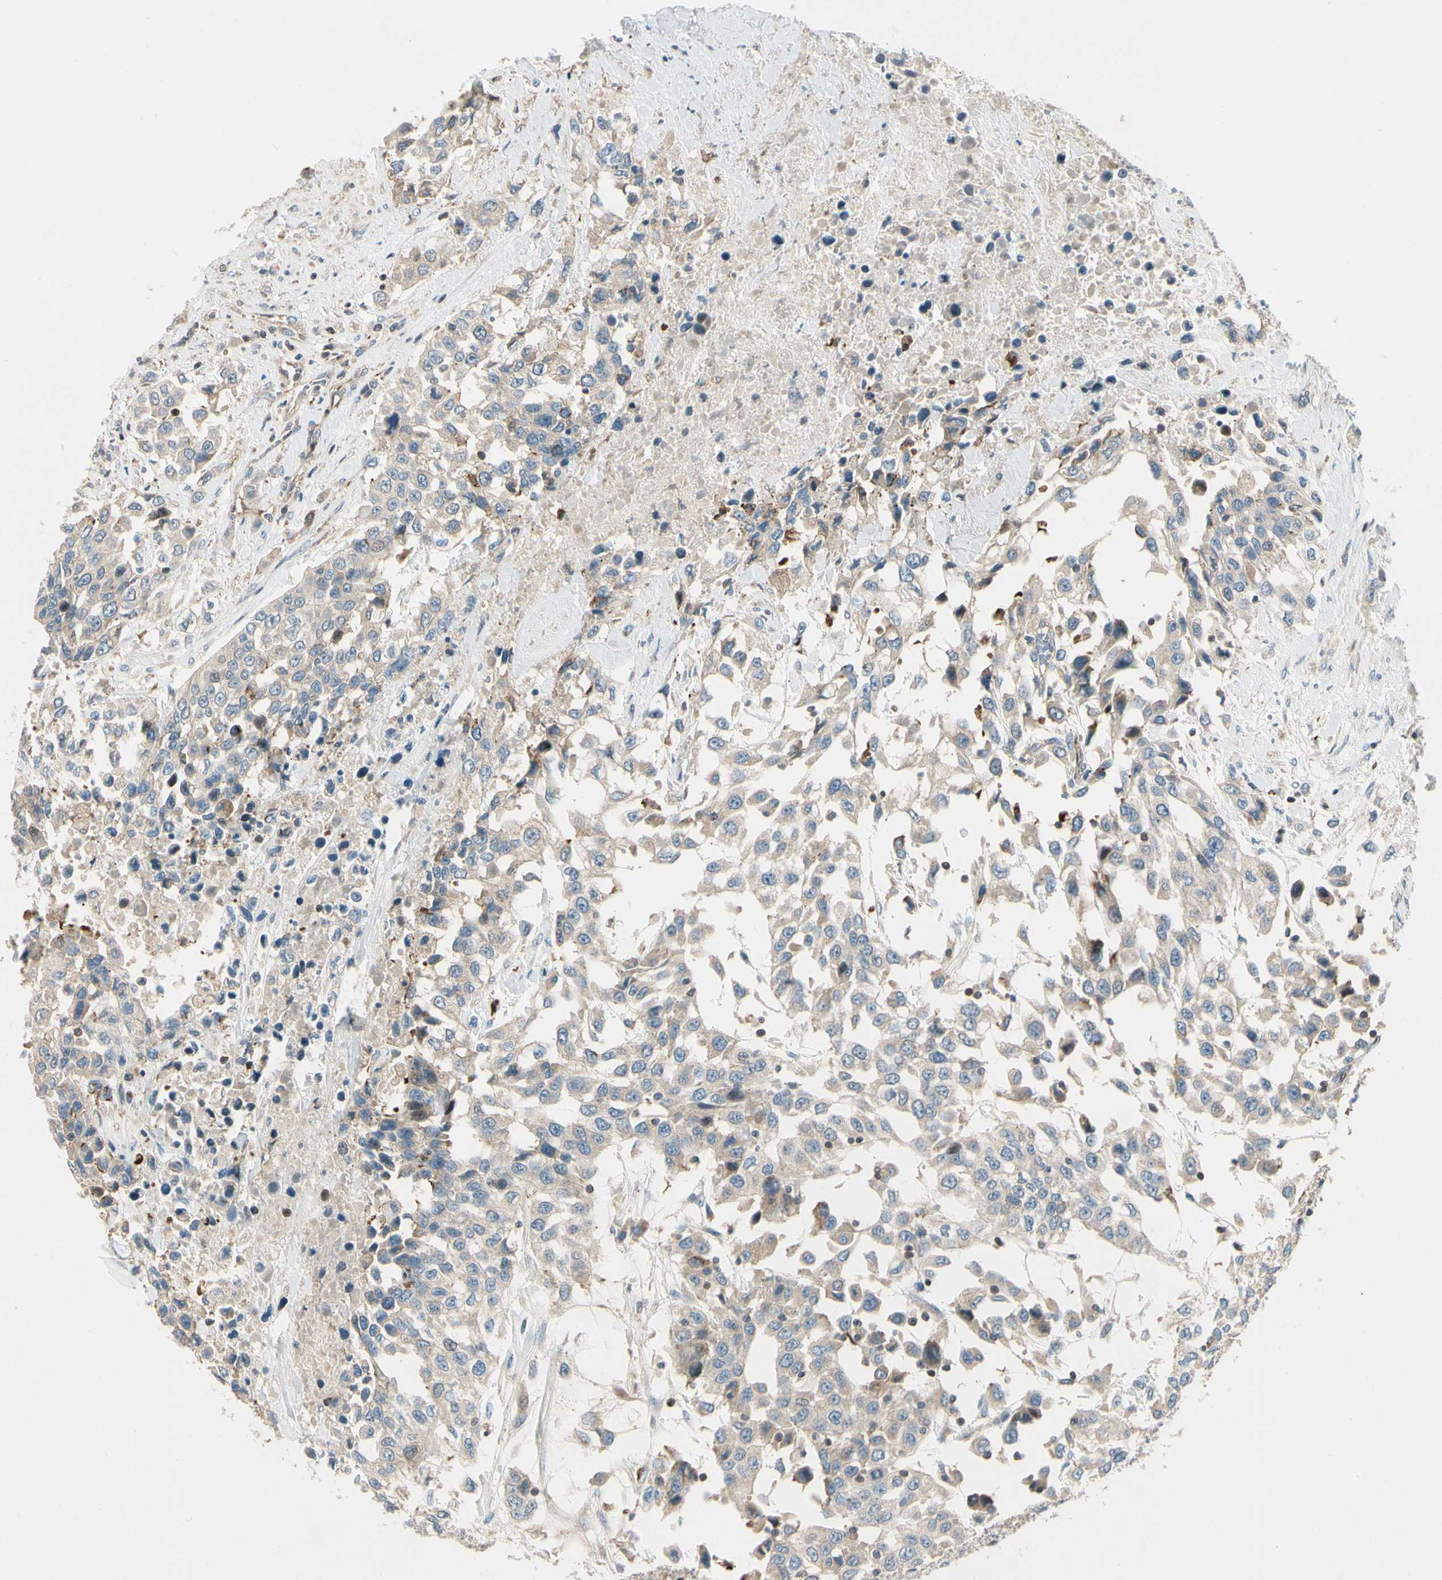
{"staining": {"intensity": "weak", "quantity": ">75%", "location": "cytoplasmic/membranous"}, "tissue": "urothelial cancer", "cell_type": "Tumor cells", "image_type": "cancer", "snomed": [{"axis": "morphology", "description": "Urothelial carcinoma, High grade"}, {"axis": "topography", "description": "Urinary bladder"}], "caption": "The photomicrograph shows staining of urothelial carcinoma (high-grade), revealing weak cytoplasmic/membranous protein staining (brown color) within tumor cells. The staining is performed using DAB brown chromogen to label protein expression. The nuclei are counter-stained blue using hematoxylin.", "gene": "CDH6", "patient": {"sex": "female", "age": 80}}